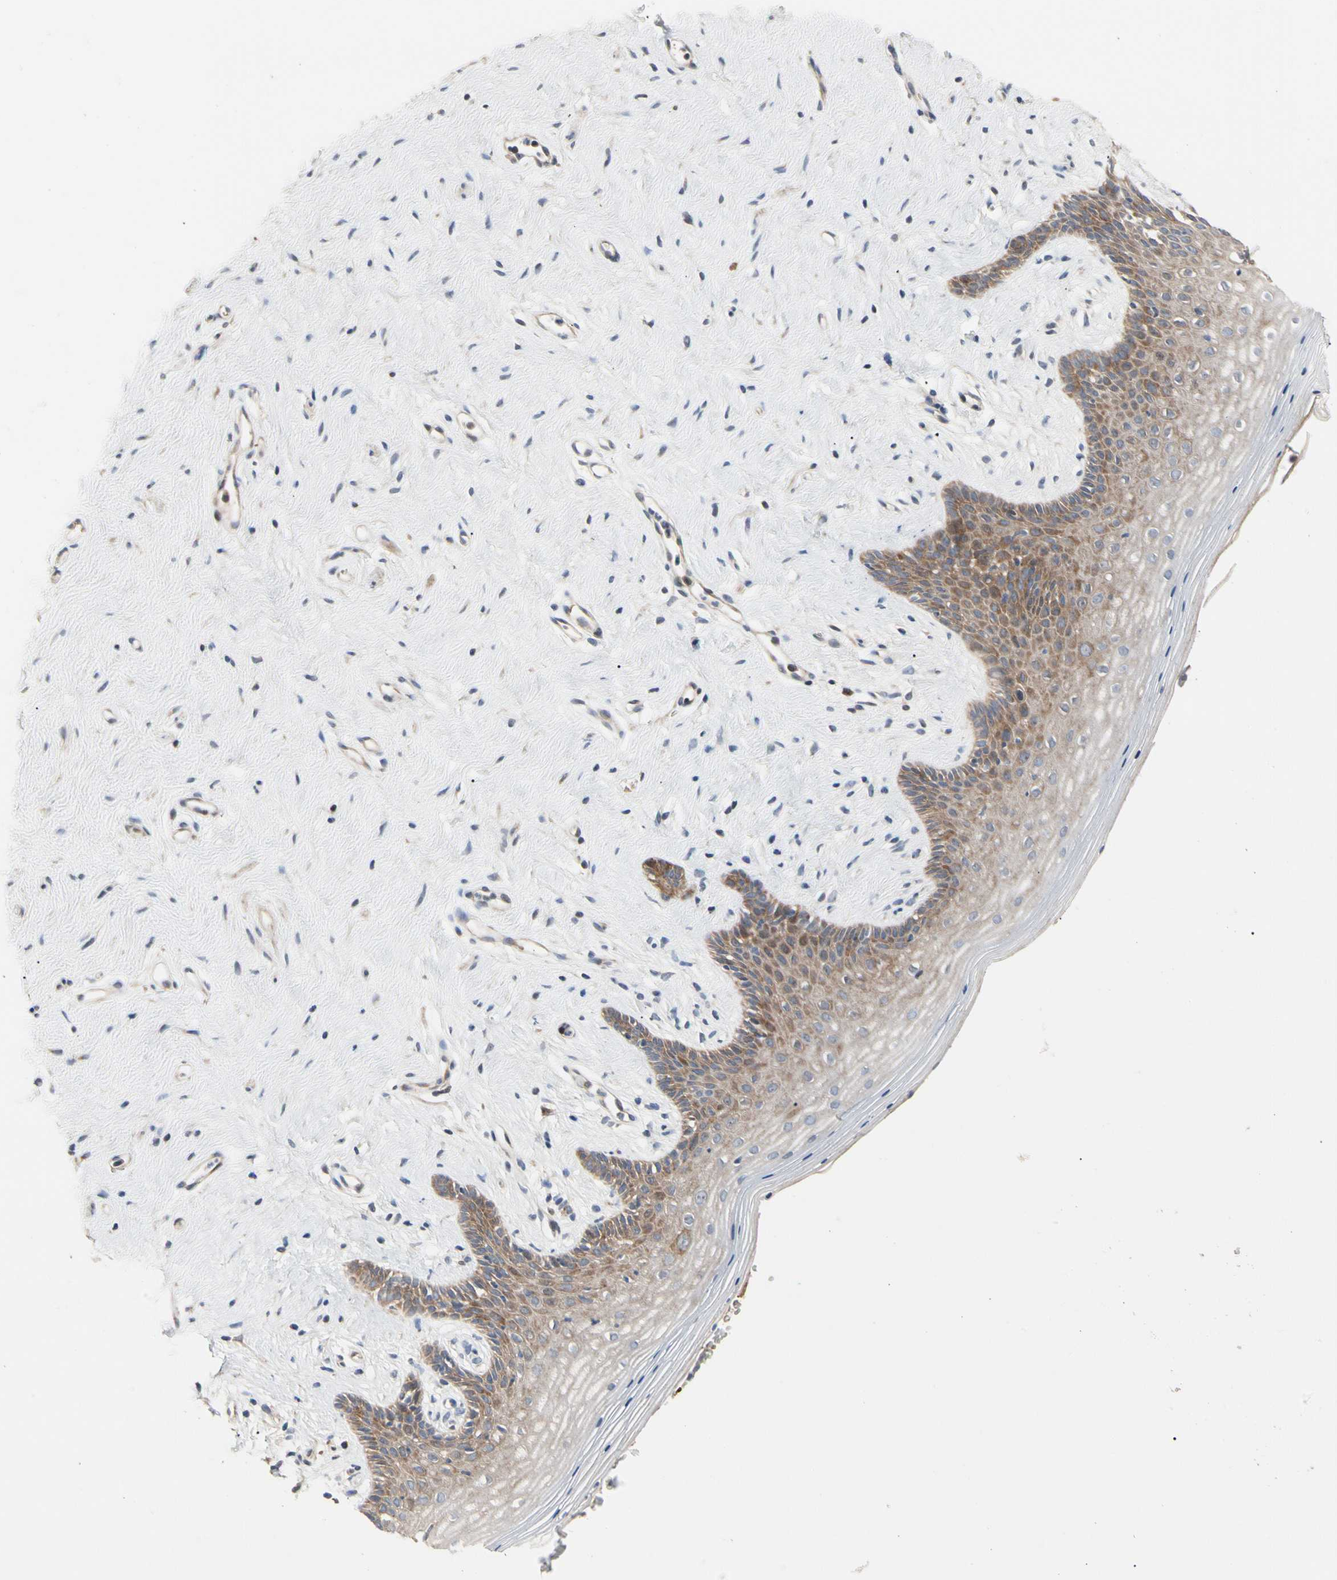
{"staining": {"intensity": "moderate", "quantity": "<25%", "location": "cytoplasmic/membranous"}, "tissue": "vagina", "cell_type": "Squamous epithelial cells", "image_type": "normal", "snomed": [{"axis": "morphology", "description": "Normal tissue, NOS"}, {"axis": "topography", "description": "Vagina"}], "caption": "Immunohistochemistry (IHC) of benign human vagina exhibits low levels of moderate cytoplasmic/membranous staining in approximately <25% of squamous epithelial cells.", "gene": "HMGCR", "patient": {"sex": "female", "age": 44}}